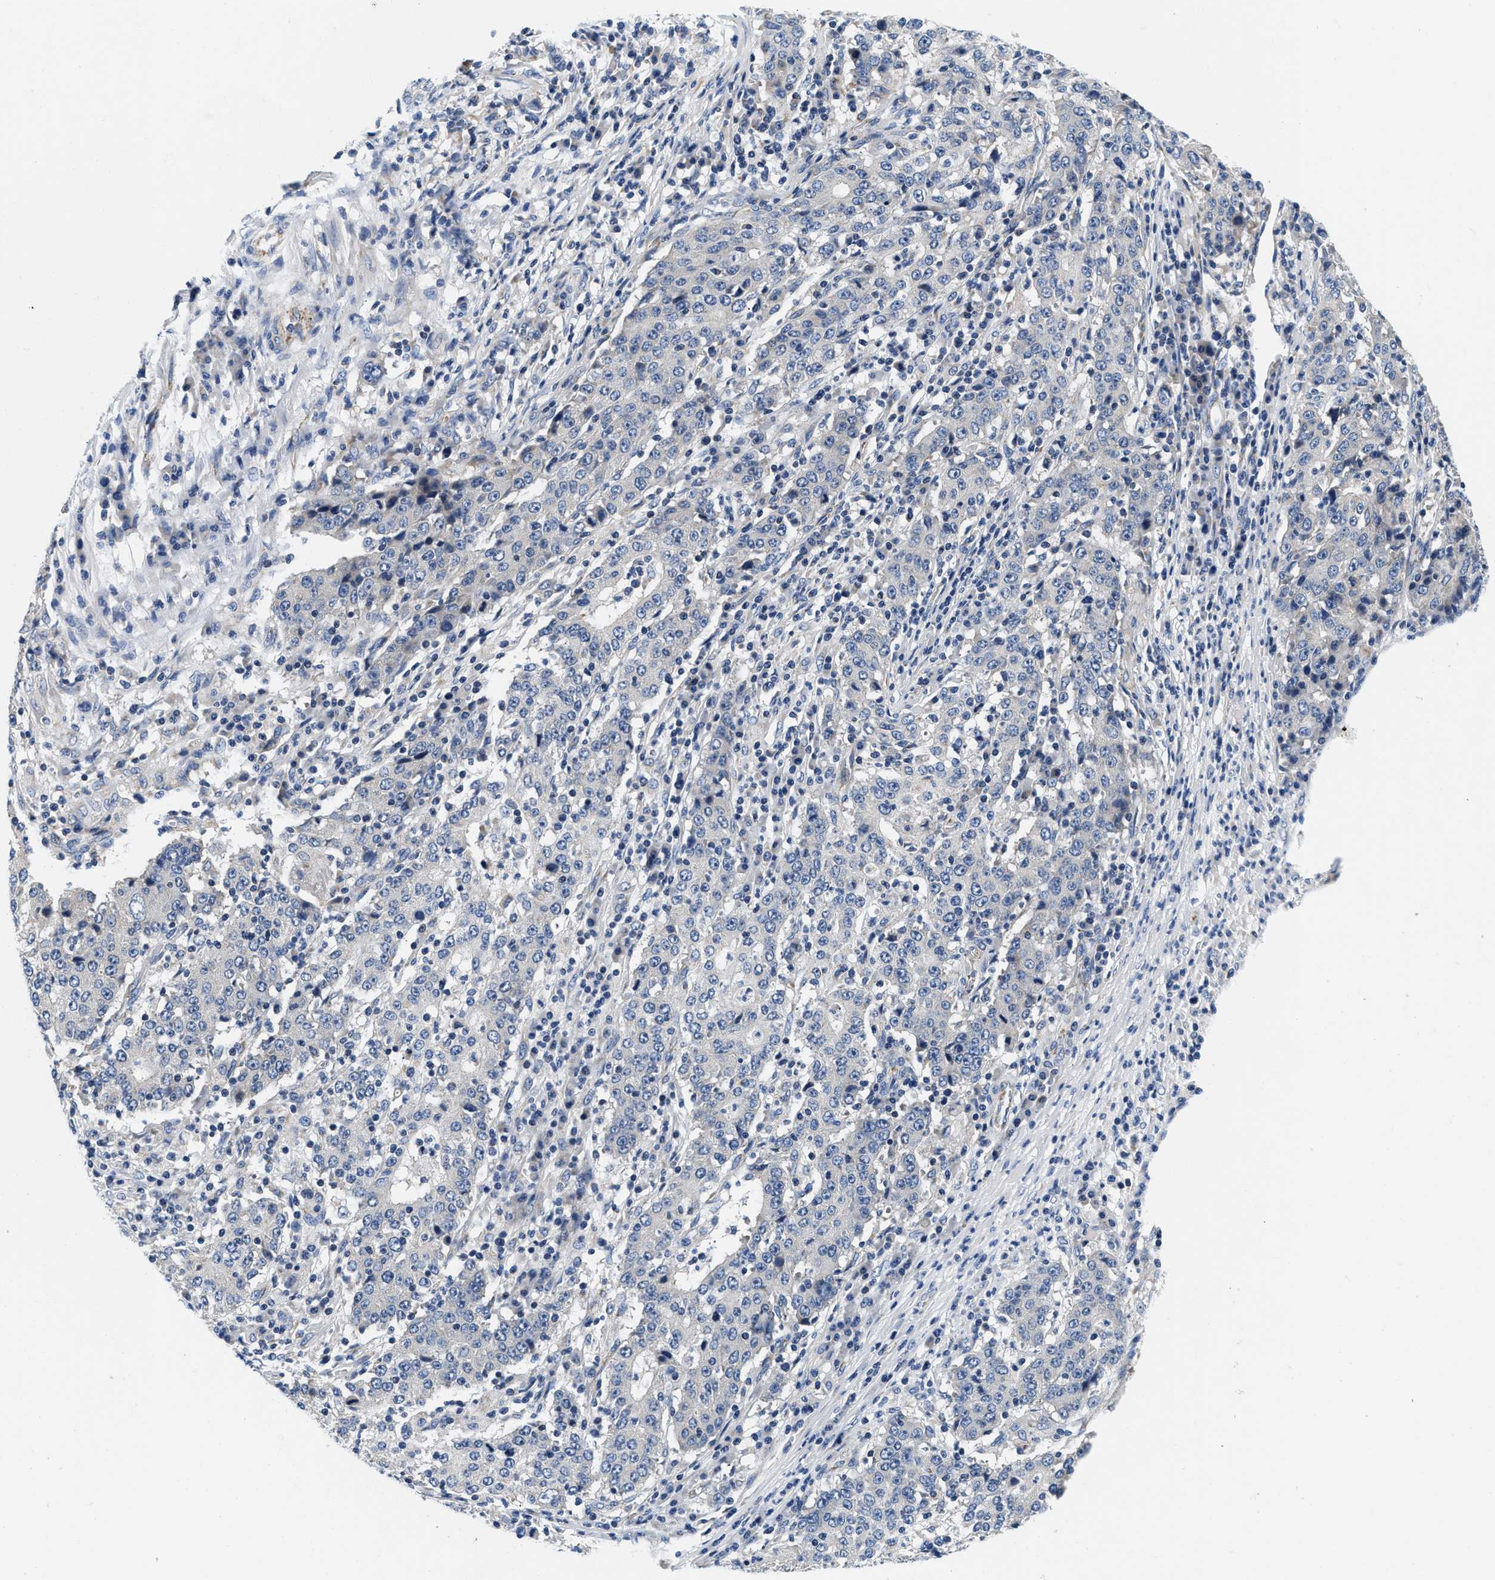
{"staining": {"intensity": "negative", "quantity": "none", "location": "none"}, "tissue": "stomach cancer", "cell_type": "Tumor cells", "image_type": "cancer", "snomed": [{"axis": "morphology", "description": "Adenocarcinoma, NOS"}, {"axis": "topography", "description": "Stomach"}], "caption": "Tumor cells are negative for brown protein staining in stomach cancer (adenocarcinoma). The staining is performed using DAB brown chromogen with nuclei counter-stained in using hematoxylin.", "gene": "PDP1", "patient": {"sex": "male", "age": 59}}